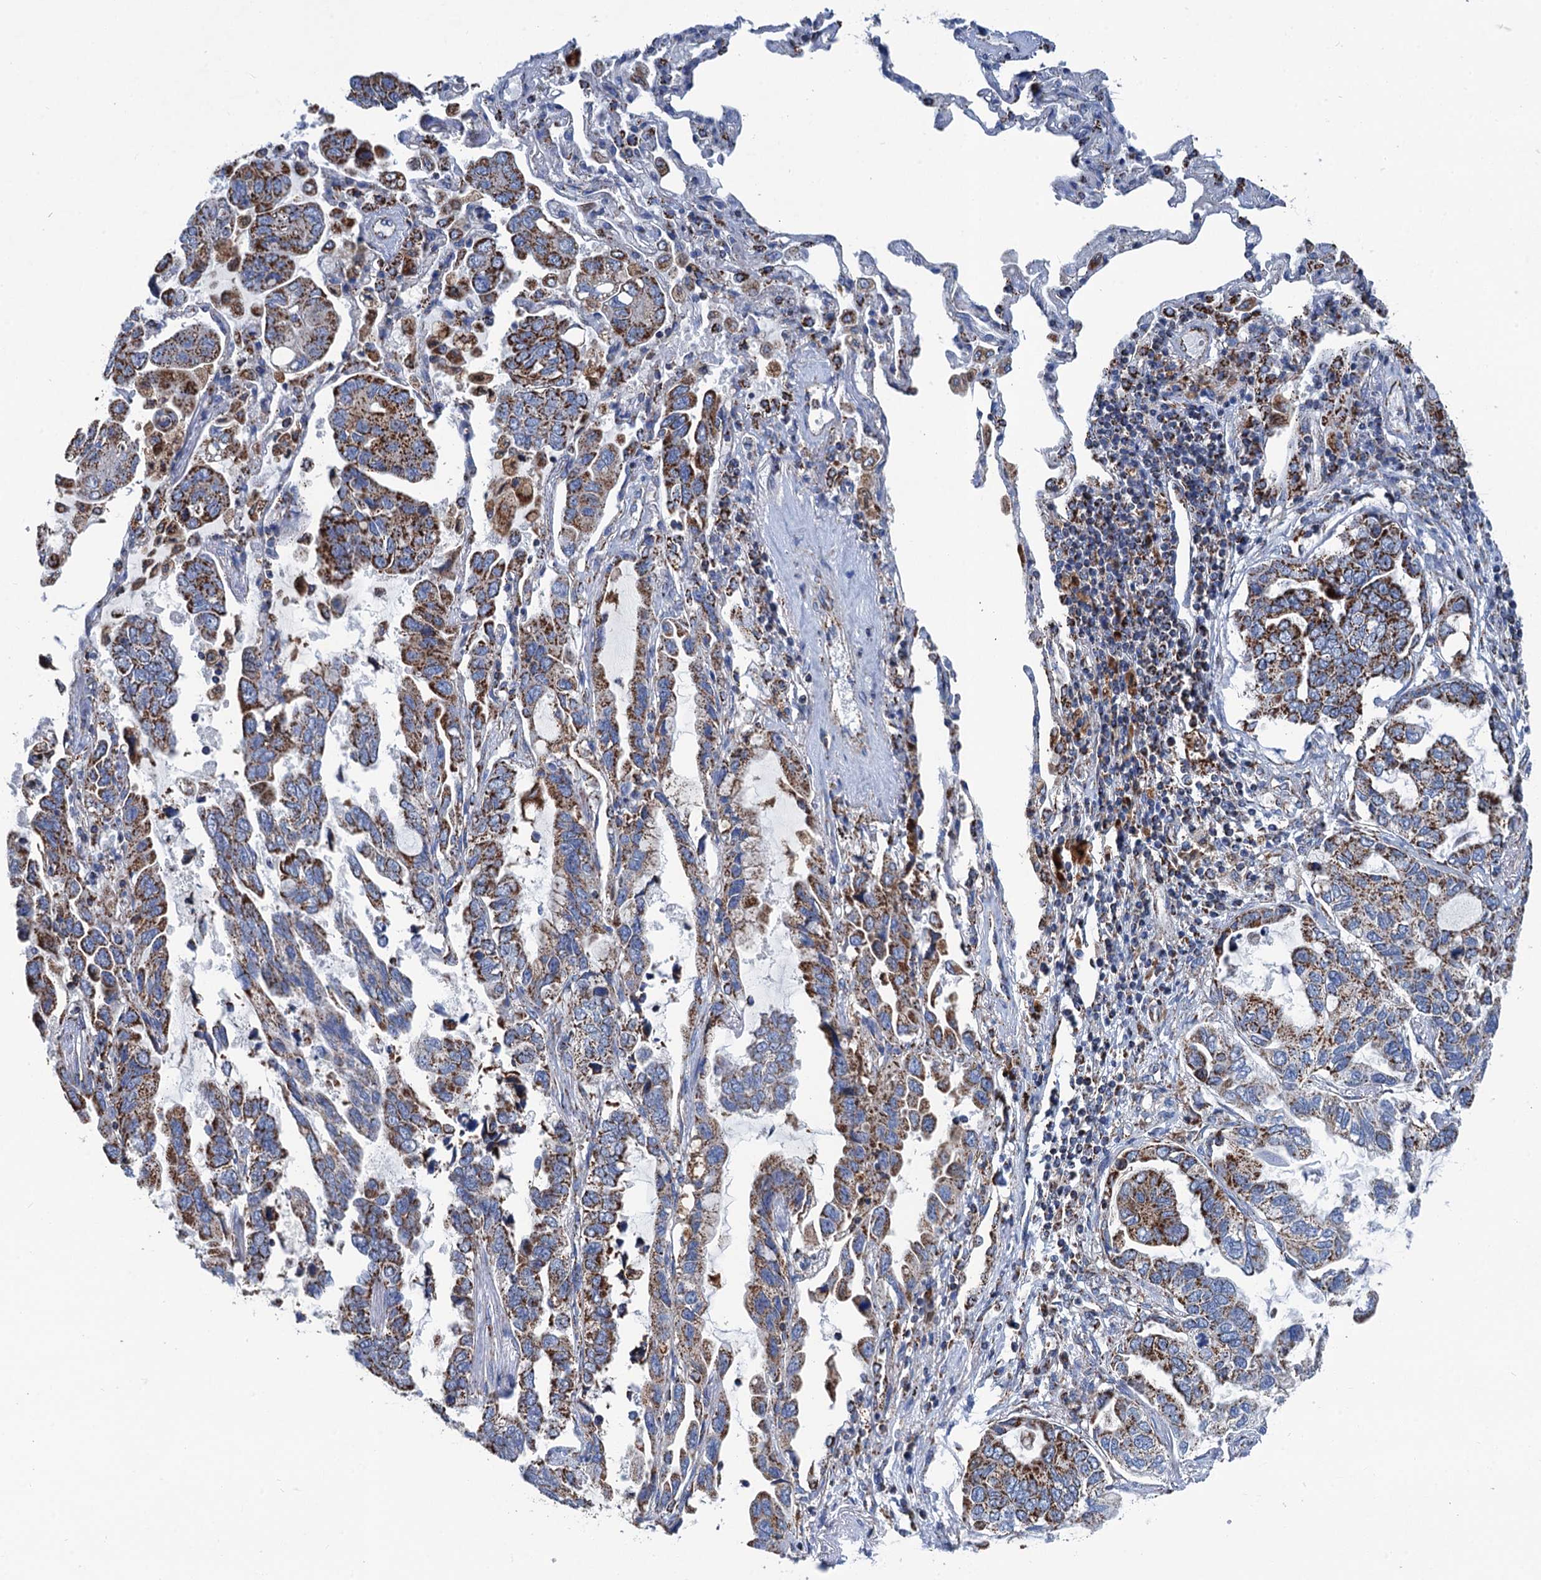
{"staining": {"intensity": "moderate", "quantity": ">75%", "location": "cytoplasmic/membranous"}, "tissue": "lung cancer", "cell_type": "Tumor cells", "image_type": "cancer", "snomed": [{"axis": "morphology", "description": "Adenocarcinoma, NOS"}, {"axis": "topography", "description": "Lung"}], "caption": "Immunohistochemistry (IHC) of human lung adenocarcinoma reveals medium levels of moderate cytoplasmic/membranous expression in about >75% of tumor cells.", "gene": "IVD", "patient": {"sex": "male", "age": 64}}